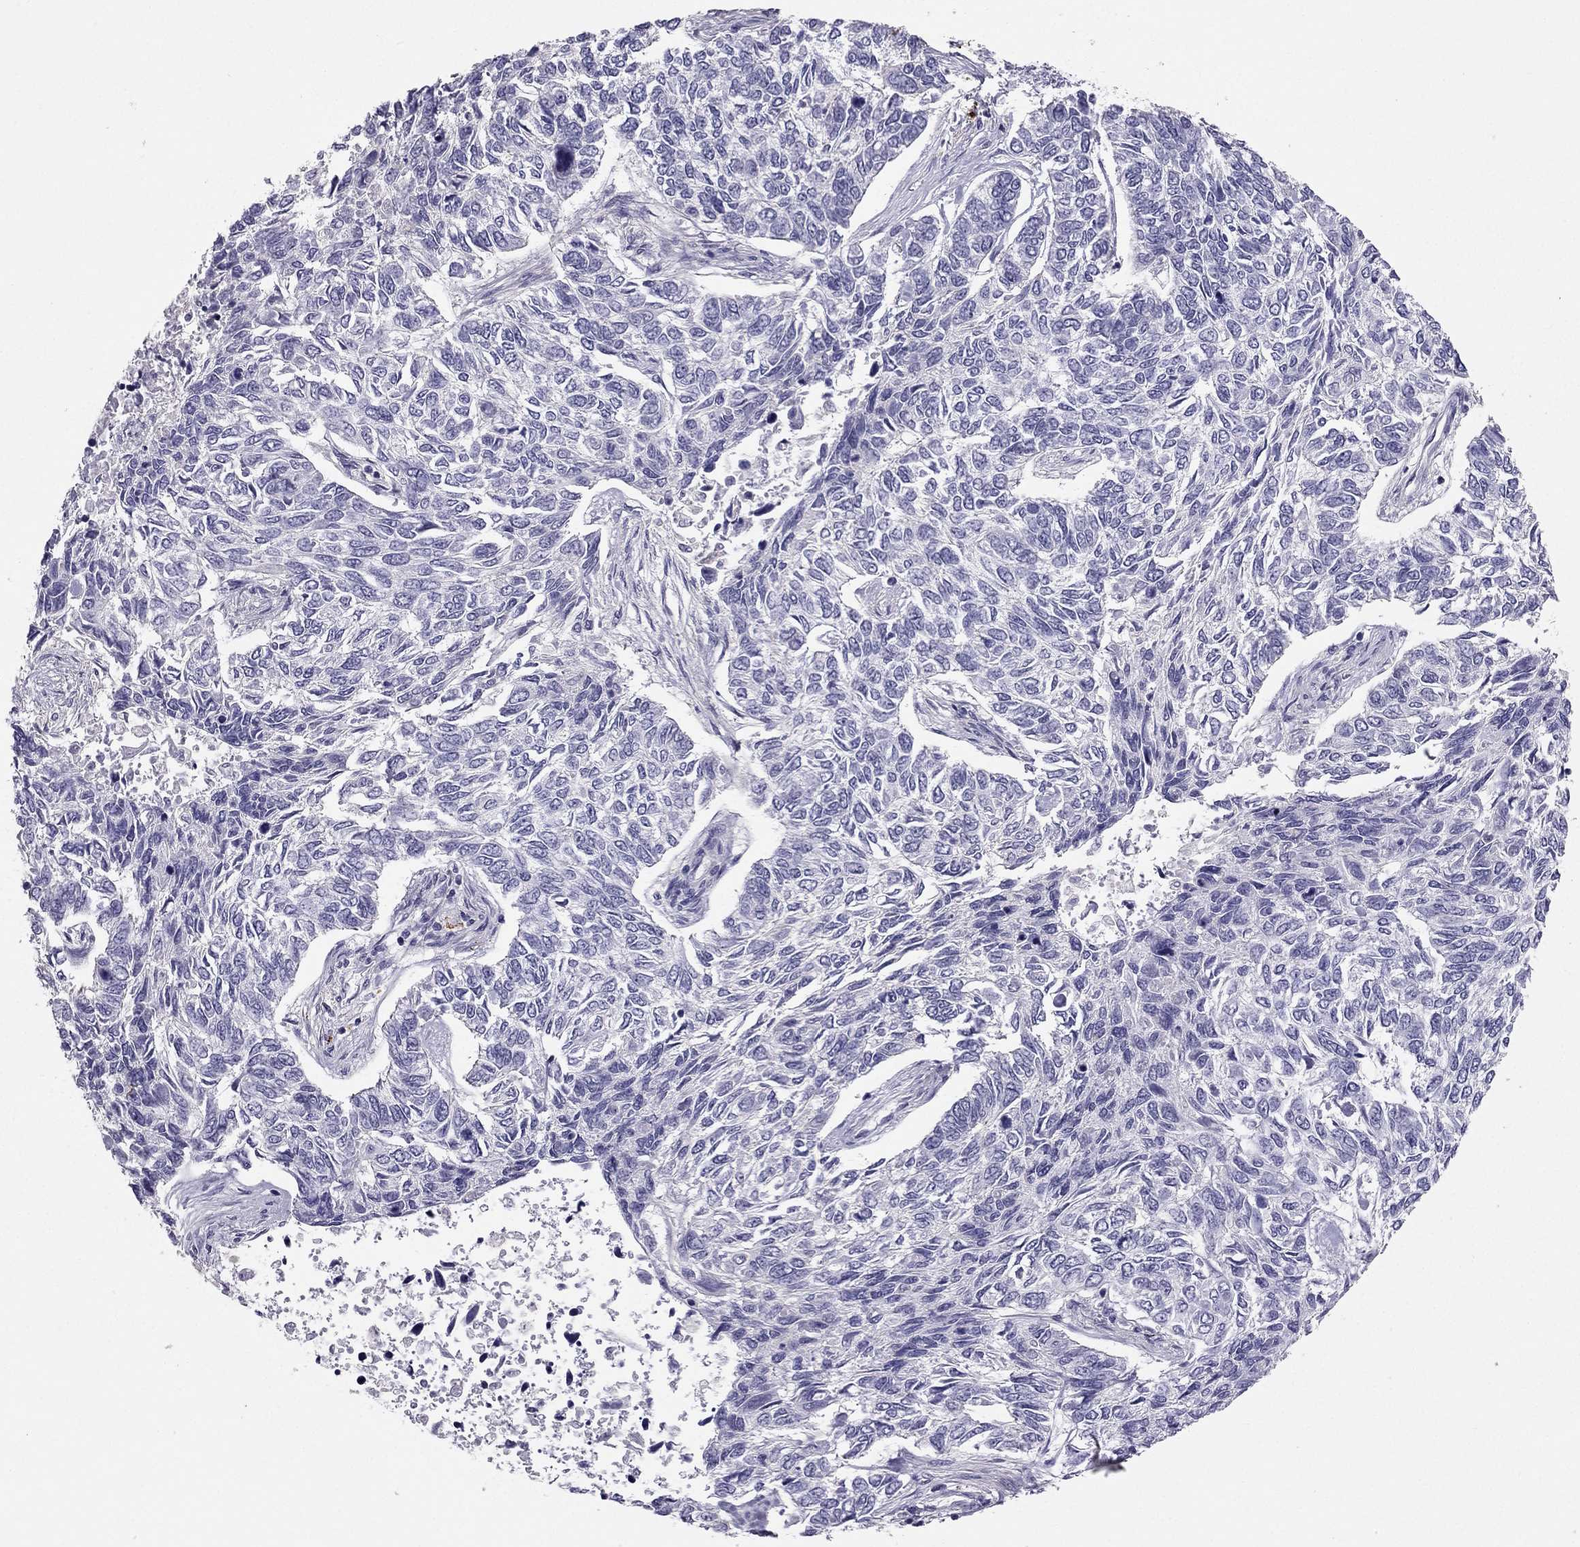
{"staining": {"intensity": "negative", "quantity": "none", "location": "none"}, "tissue": "skin cancer", "cell_type": "Tumor cells", "image_type": "cancer", "snomed": [{"axis": "morphology", "description": "Basal cell carcinoma"}, {"axis": "topography", "description": "Skin"}], "caption": "IHC of human skin cancer (basal cell carcinoma) reveals no staining in tumor cells.", "gene": "LMTK3", "patient": {"sex": "female", "age": 65}}